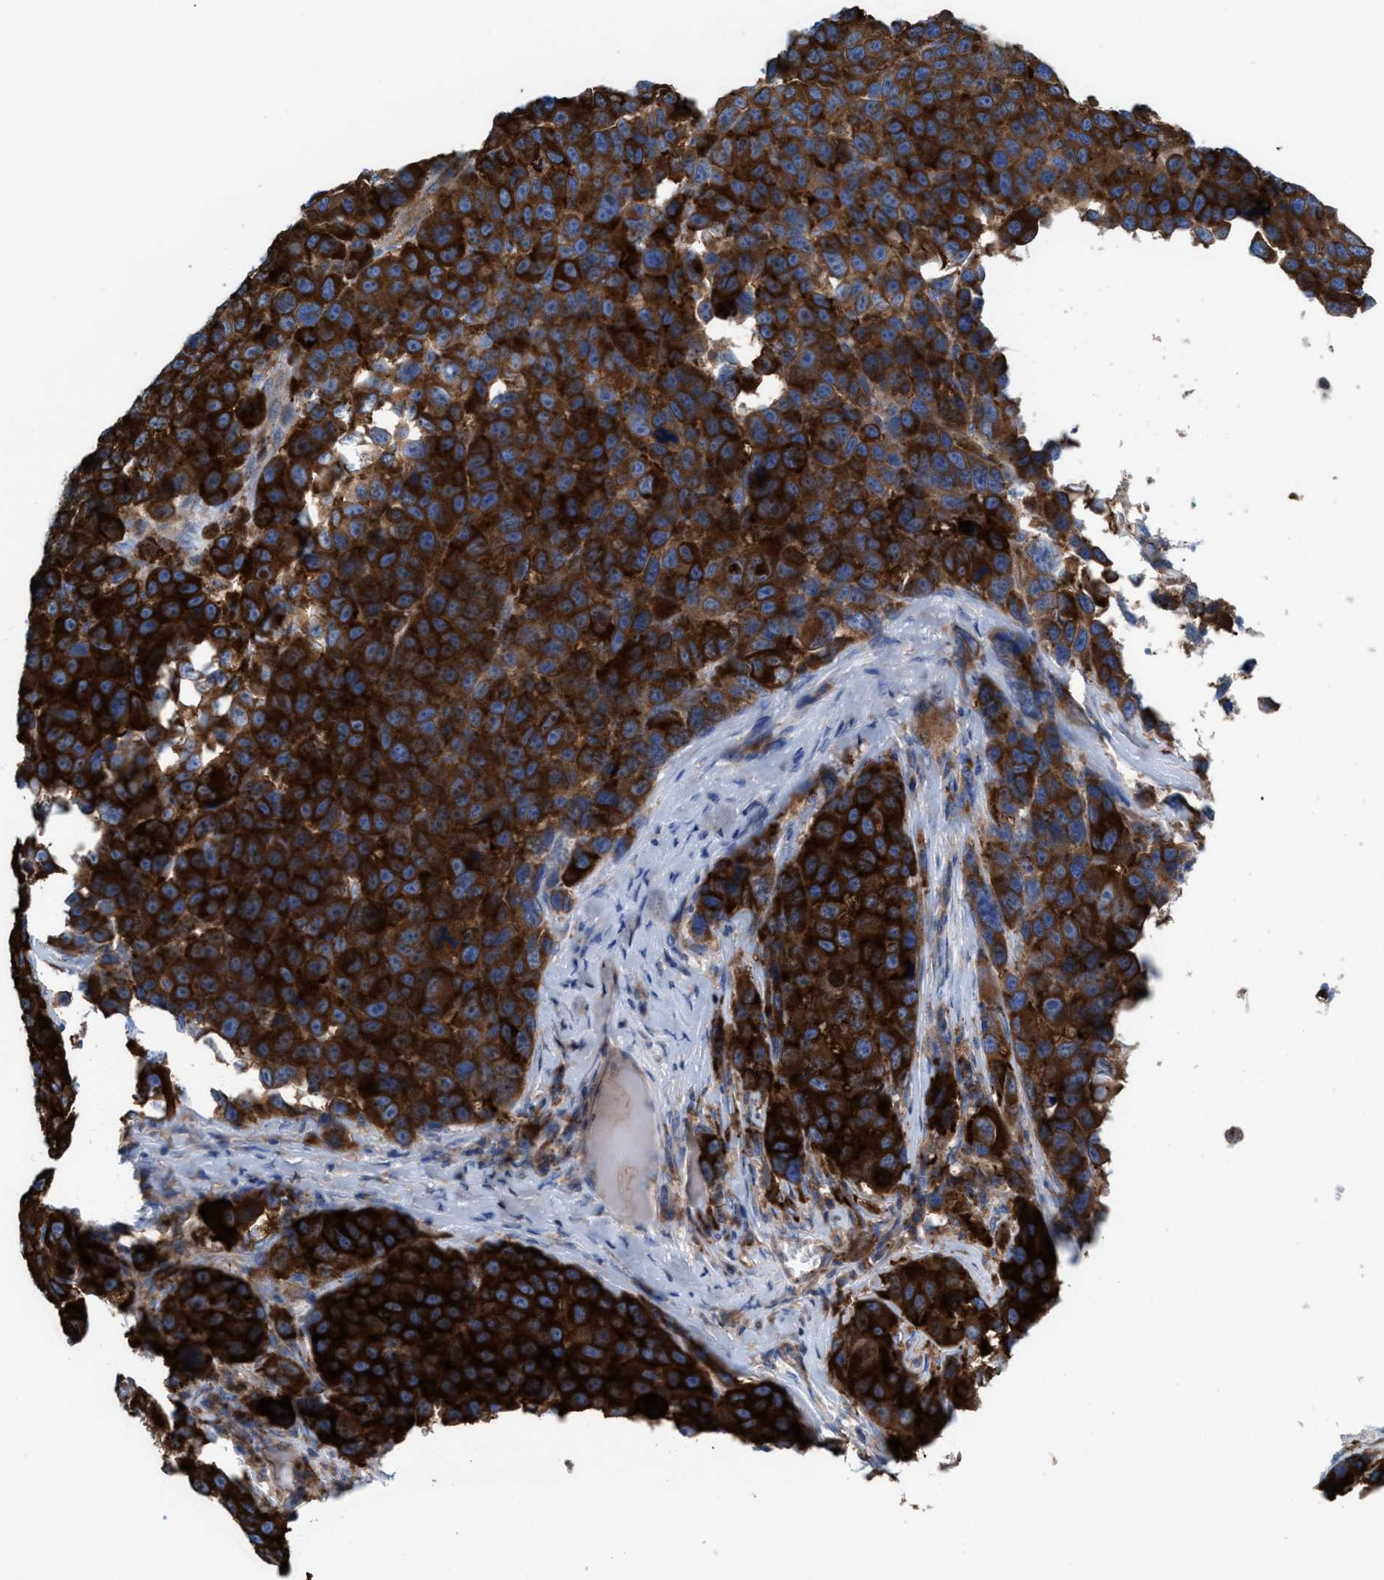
{"staining": {"intensity": "strong", "quantity": ">75%", "location": "cytoplasmic/membranous"}, "tissue": "melanoma", "cell_type": "Tumor cells", "image_type": "cancer", "snomed": [{"axis": "morphology", "description": "Malignant melanoma, NOS"}, {"axis": "topography", "description": "Skin"}], "caption": "A brown stain labels strong cytoplasmic/membranous expression of a protein in malignant melanoma tumor cells. (IHC, brightfield microscopy, high magnification).", "gene": "NYAP1", "patient": {"sex": "male", "age": 53}}